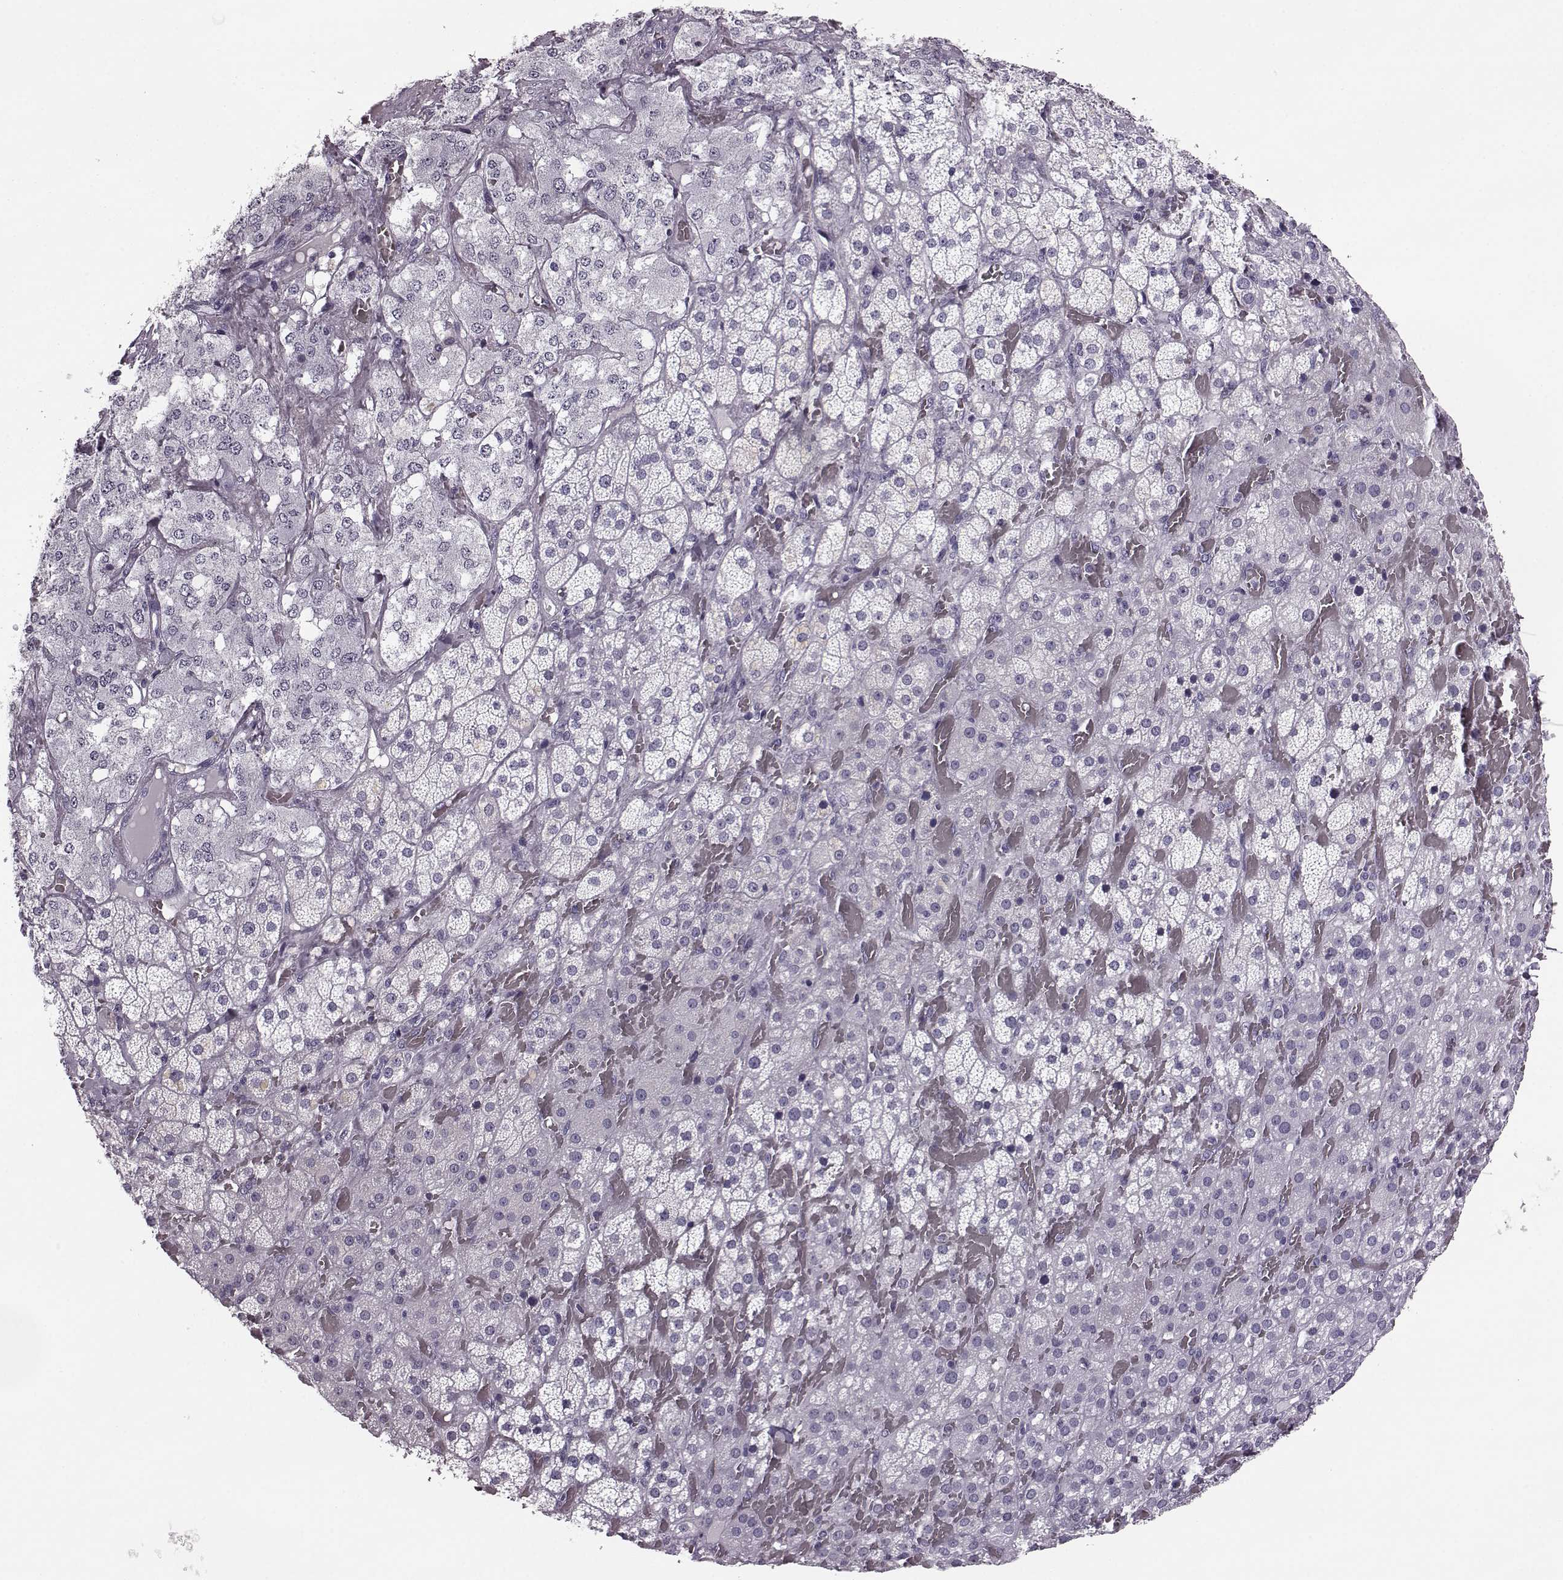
{"staining": {"intensity": "negative", "quantity": "none", "location": "none"}, "tissue": "adrenal gland", "cell_type": "Glandular cells", "image_type": "normal", "snomed": [{"axis": "morphology", "description": "Normal tissue, NOS"}, {"axis": "topography", "description": "Adrenal gland"}], "caption": "Unremarkable adrenal gland was stained to show a protein in brown. There is no significant expression in glandular cells. Nuclei are stained in blue.", "gene": "JSRP1", "patient": {"sex": "male", "age": 57}}